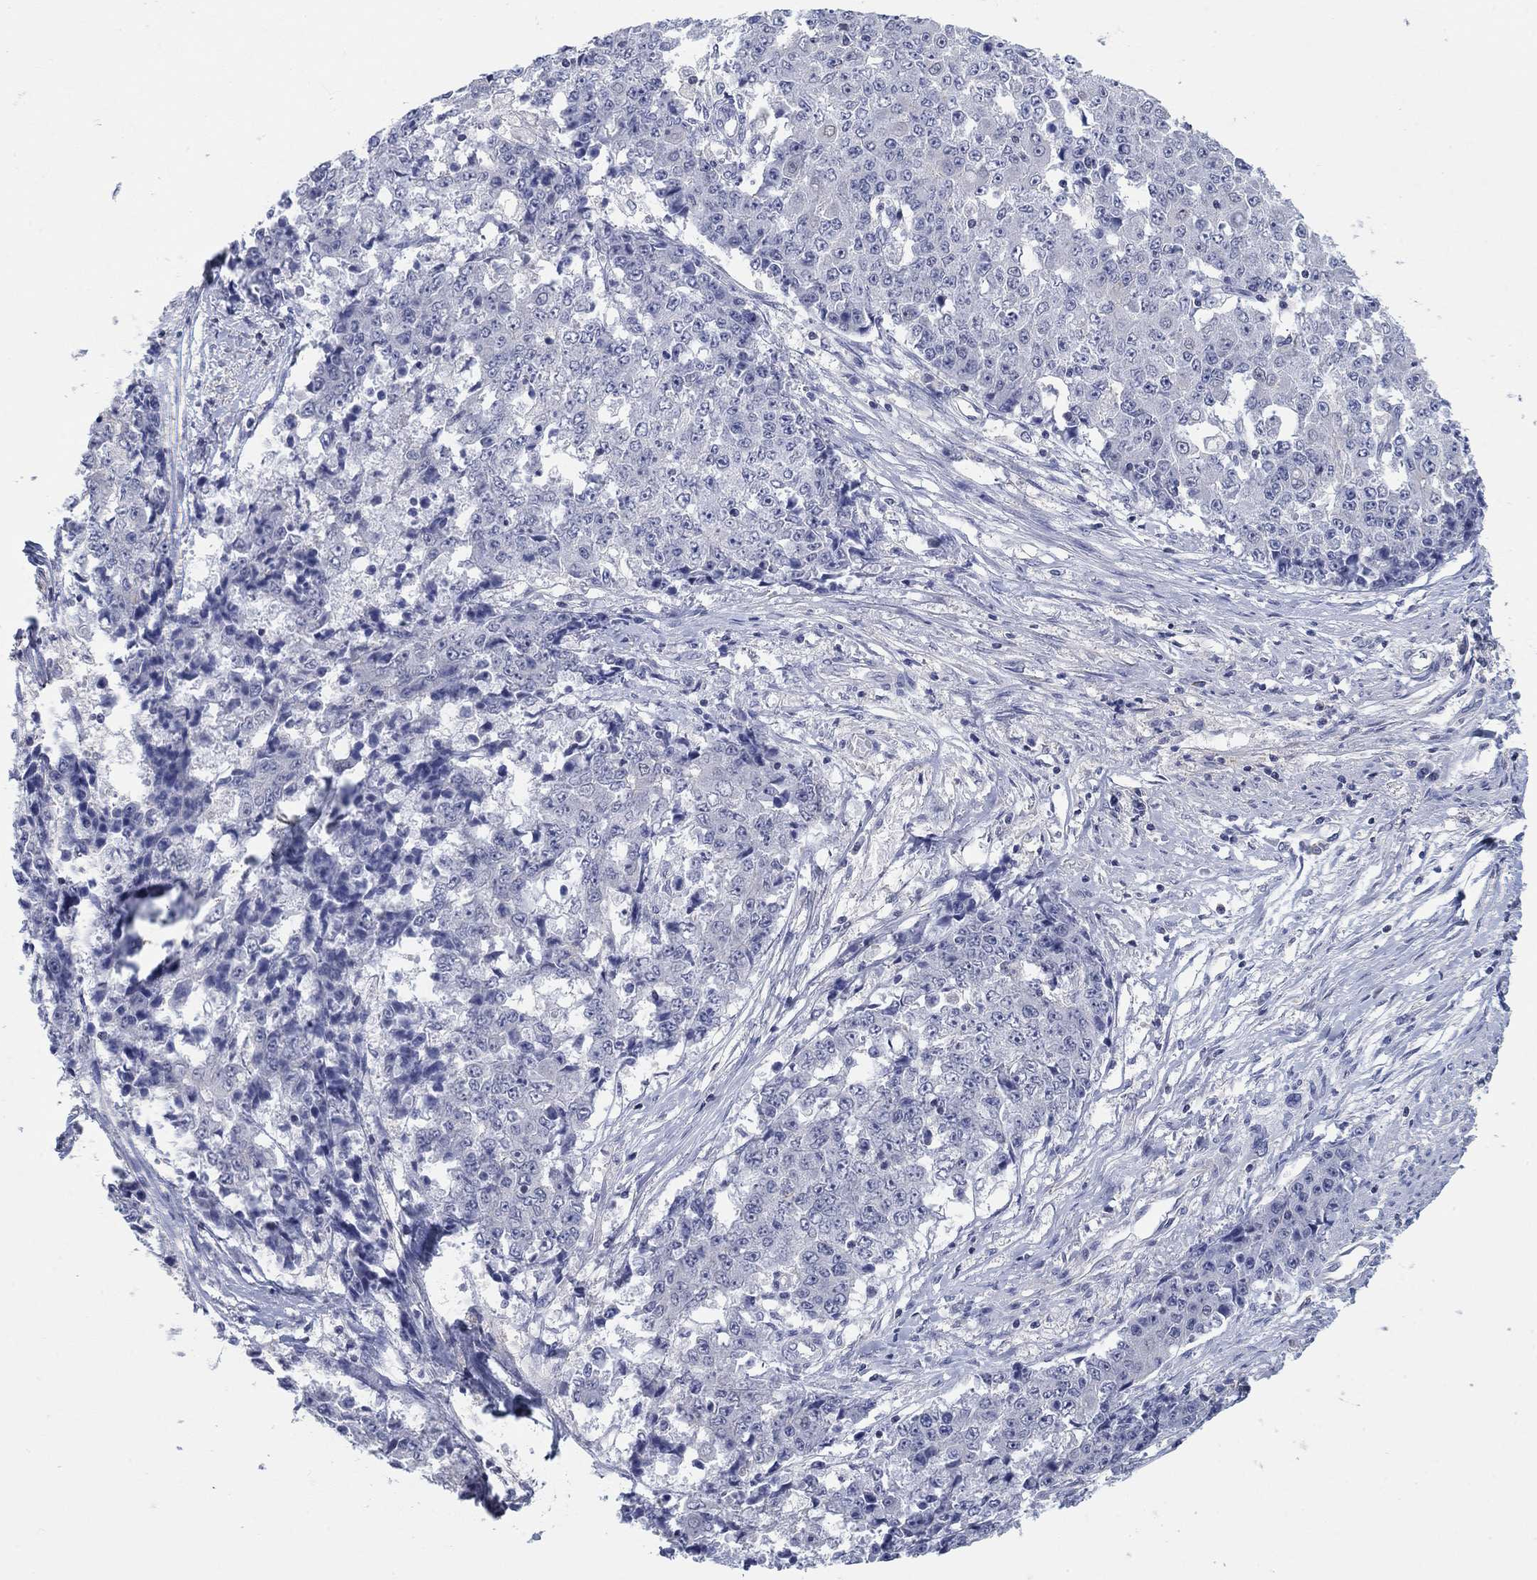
{"staining": {"intensity": "negative", "quantity": "none", "location": "none"}, "tissue": "ovarian cancer", "cell_type": "Tumor cells", "image_type": "cancer", "snomed": [{"axis": "morphology", "description": "Carcinoma, endometroid"}, {"axis": "topography", "description": "Ovary"}], "caption": "This is an immunohistochemistry (IHC) micrograph of endometroid carcinoma (ovarian). There is no positivity in tumor cells.", "gene": "FER1L6", "patient": {"sex": "female", "age": 42}}